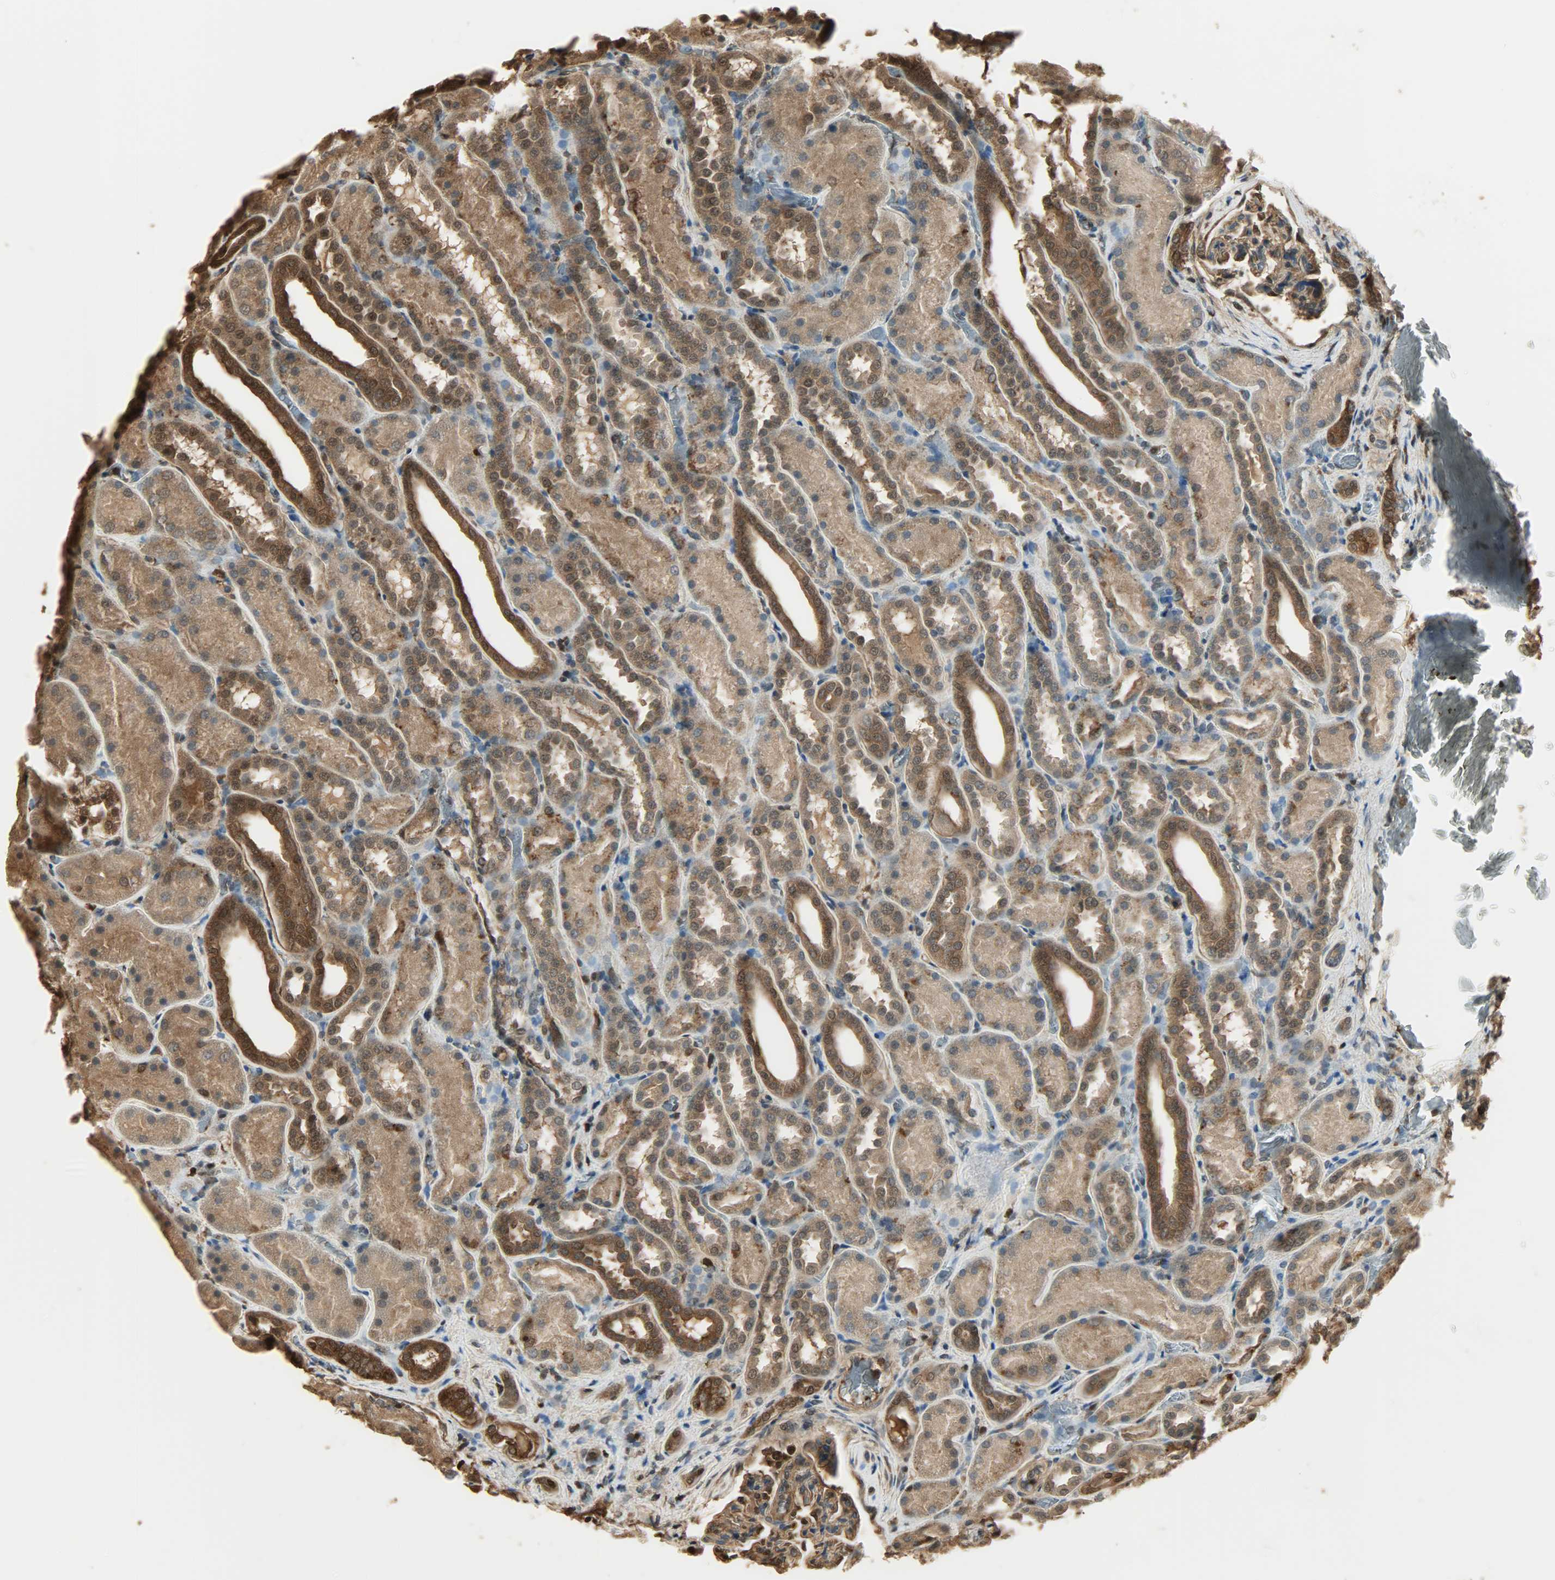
{"staining": {"intensity": "strong", "quantity": "25%-75%", "location": "cytoplasmic/membranous,nuclear"}, "tissue": "kidney", "cell_type": "Cells in glomeruli", "image_type": "normal", "snomed": [{"axis": "morphology", "description": "Normal tissue, NOS"}, {"axis": "topography", "description": "Kidney"}], "caption": "The micrograph displays staining of normal kidney, revealing strong cytoplasmic/membranous,nuclear protein expression (brown color) within cells in glomeruli.", "gene": "YWHAZ", "patient": {"sex": "male", "age": 28}}